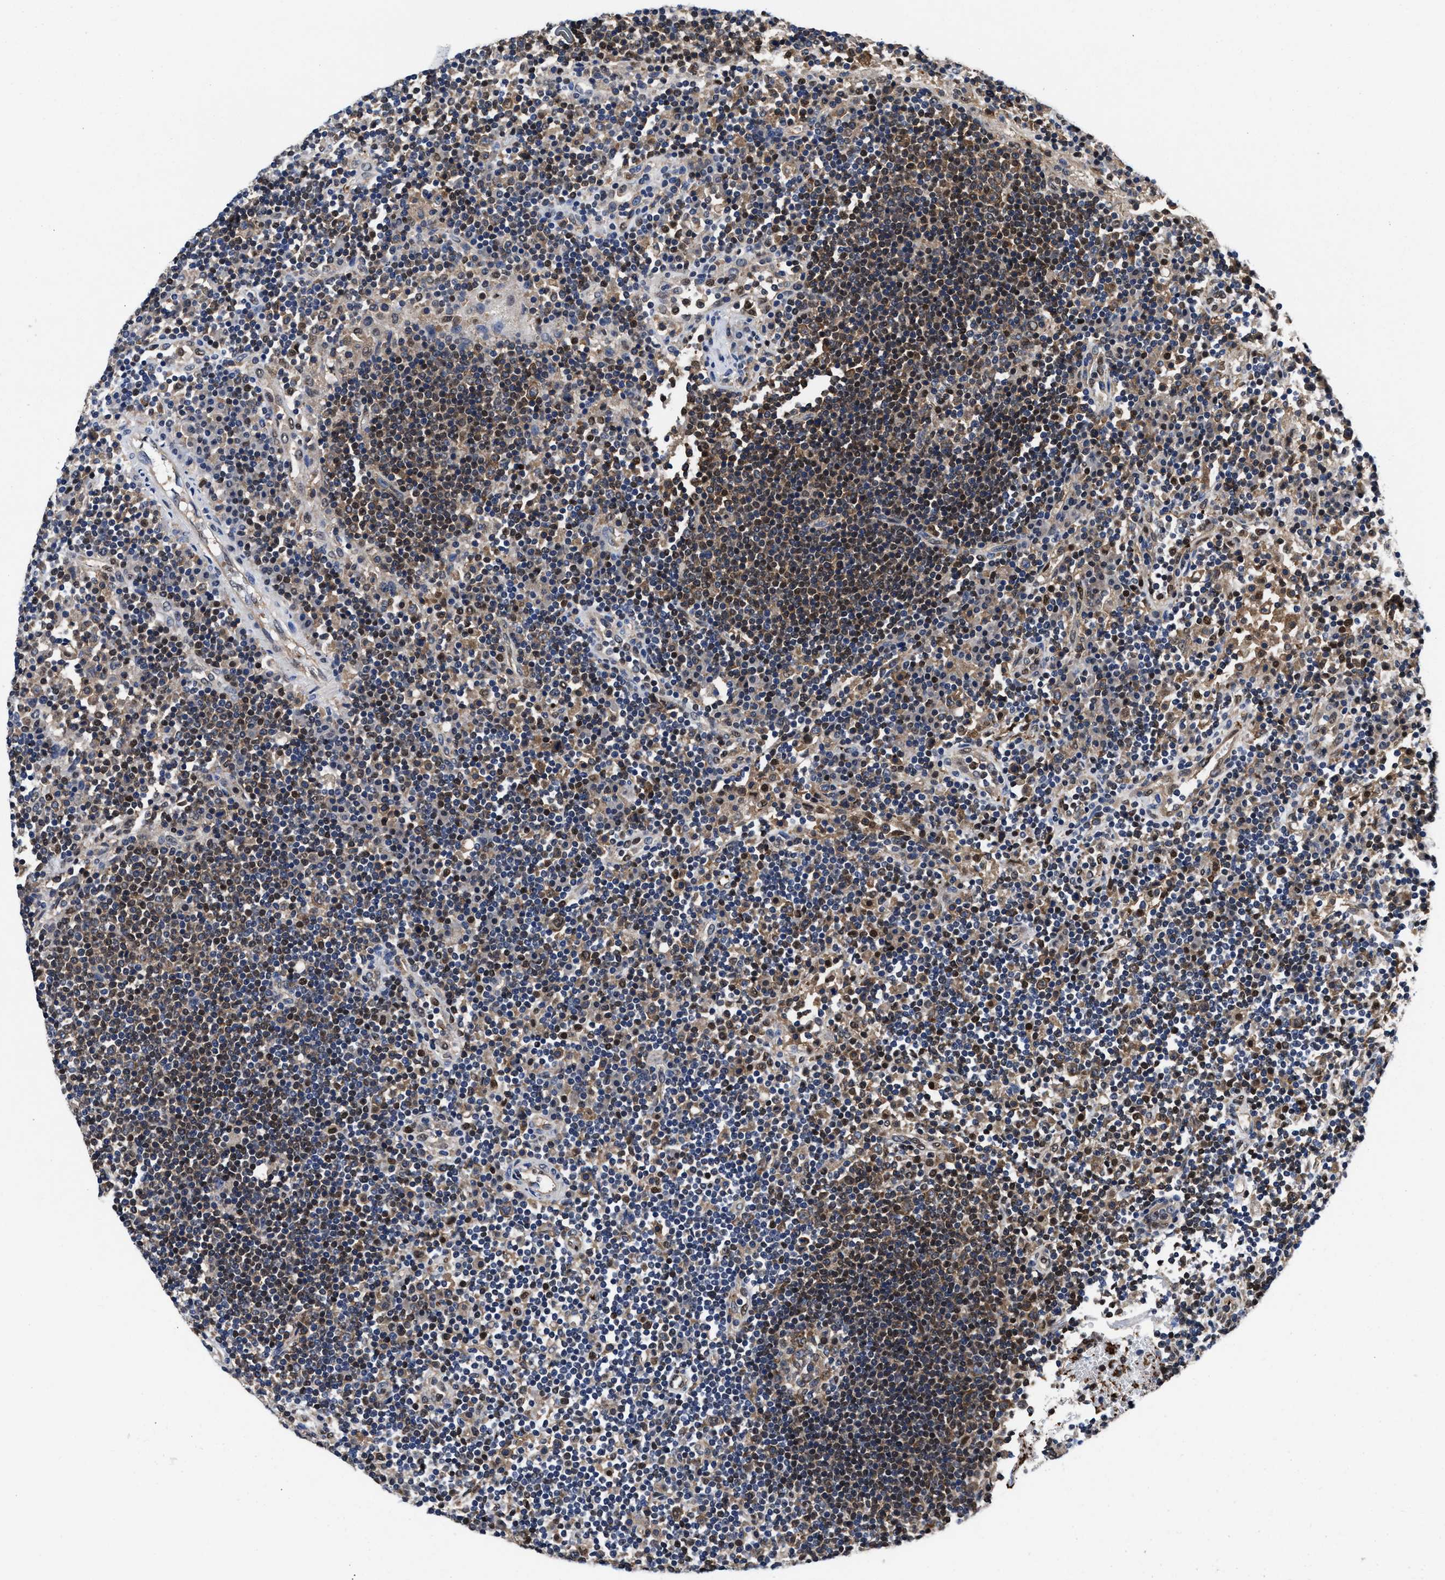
{"staining": {"intensity": "weak", "quantity": ">75%", "location": "cytoplasmic/membranous"}, "tissue": "lymph node", "cell_type": "Germinal center cells", "image_type": "normal", "snomed": [{"axis": "morphology", "description": "Normal tissue, NOS"}, {"axis": "topography", "description": "Lymph node"}], "caption": "Weak cytoplasmic/membranous positivity for a protein is identified in about >75% of germinal center cells of normal lymph node using immunohistochemistry (IHC).", "gene": "ACLY", "patient": {"sex": "female", "age": 53}}